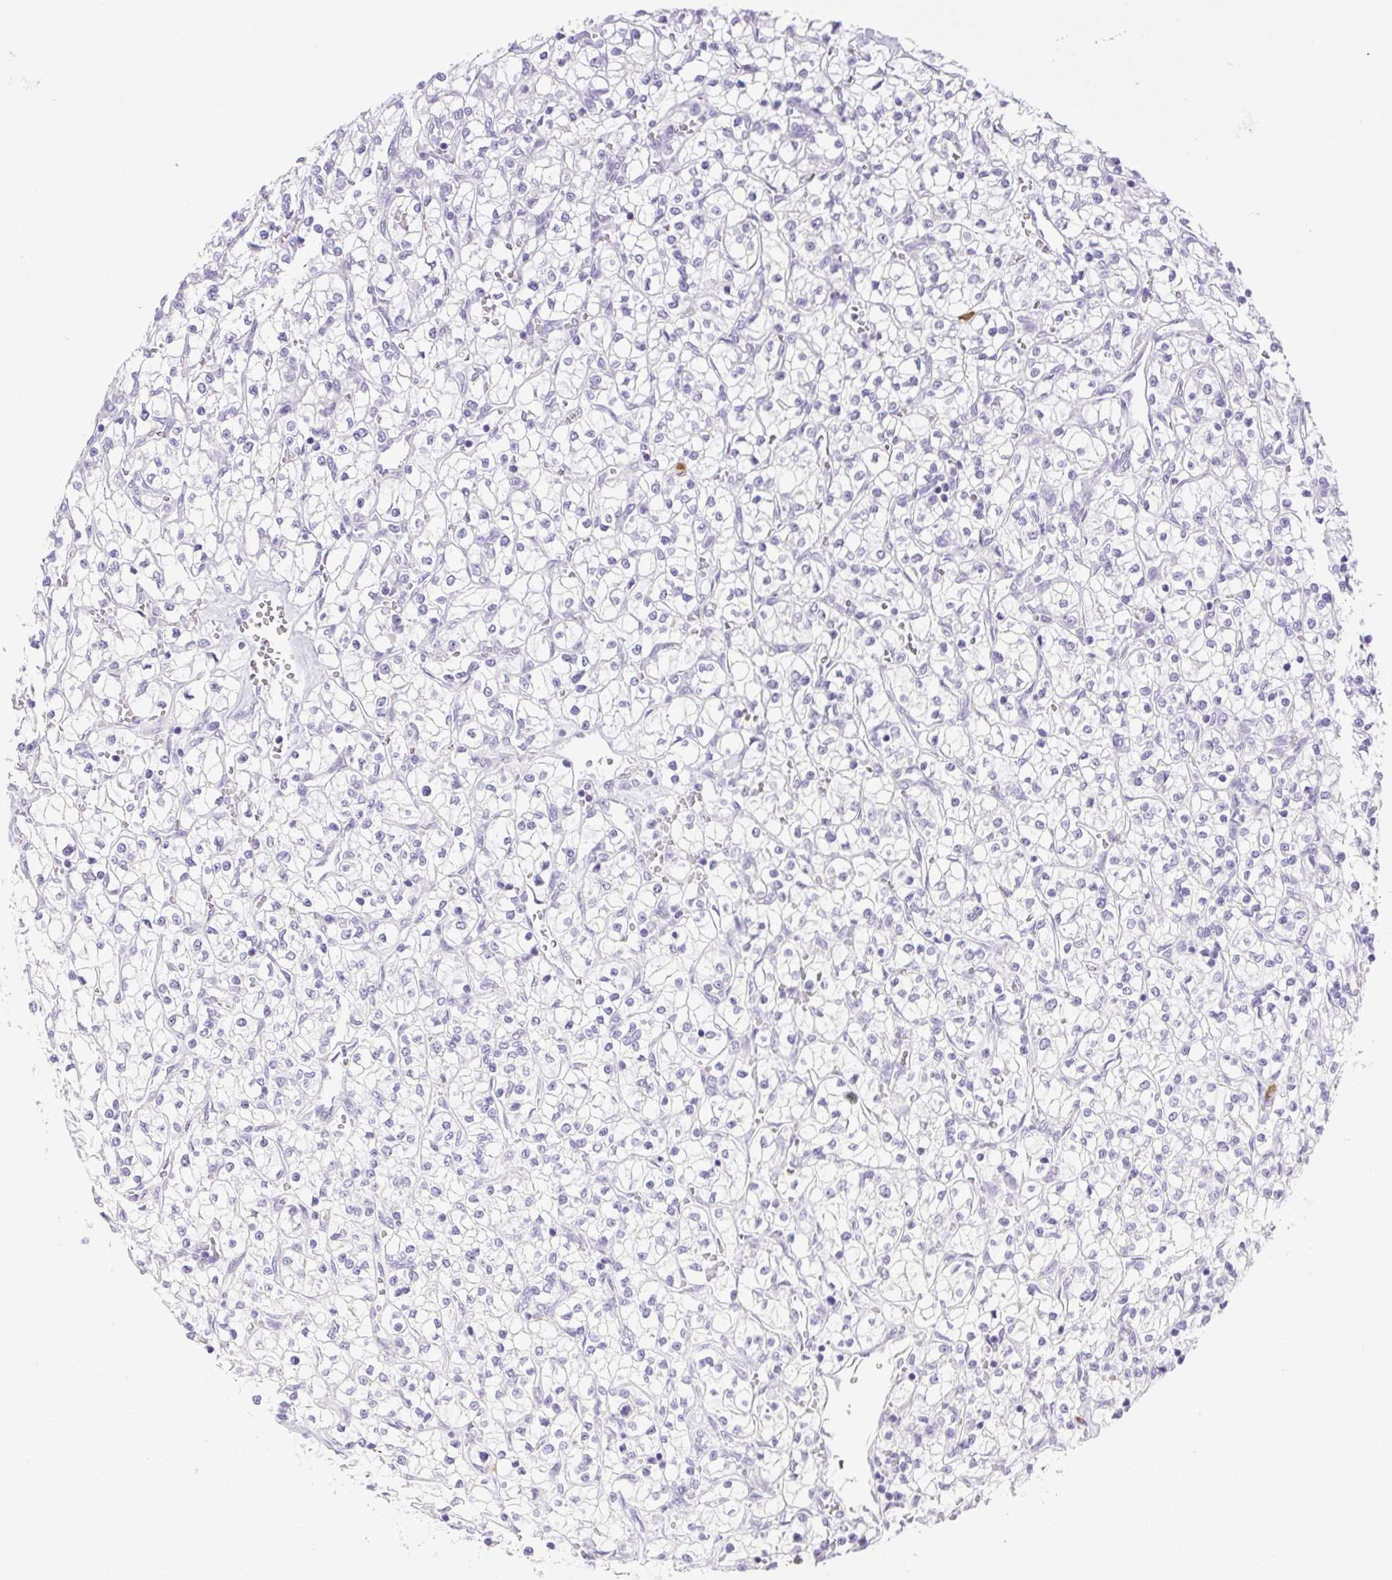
{"staining": {"intensity": "negative", "quantity": "none", "location": "none"}, "tissue": "renal cancer", "cell_type": "Tumor cells", "image_type": "cancer", "snomed": [{"axis": "morphology", "description": "Adenocarcinoma, NOS"}, {"axis": "topography", "description": "Kidney"}], "caption": "Immunohistochemical staining of renal adenocarcinoma reveals no significant positivity in tumor cells. The staining is performed using DAB brown chromogen with nuclei counter-stained in using hematoxylin.", "gene": "PAPPA2", "patient": {"sex": "female", "age": 64}}